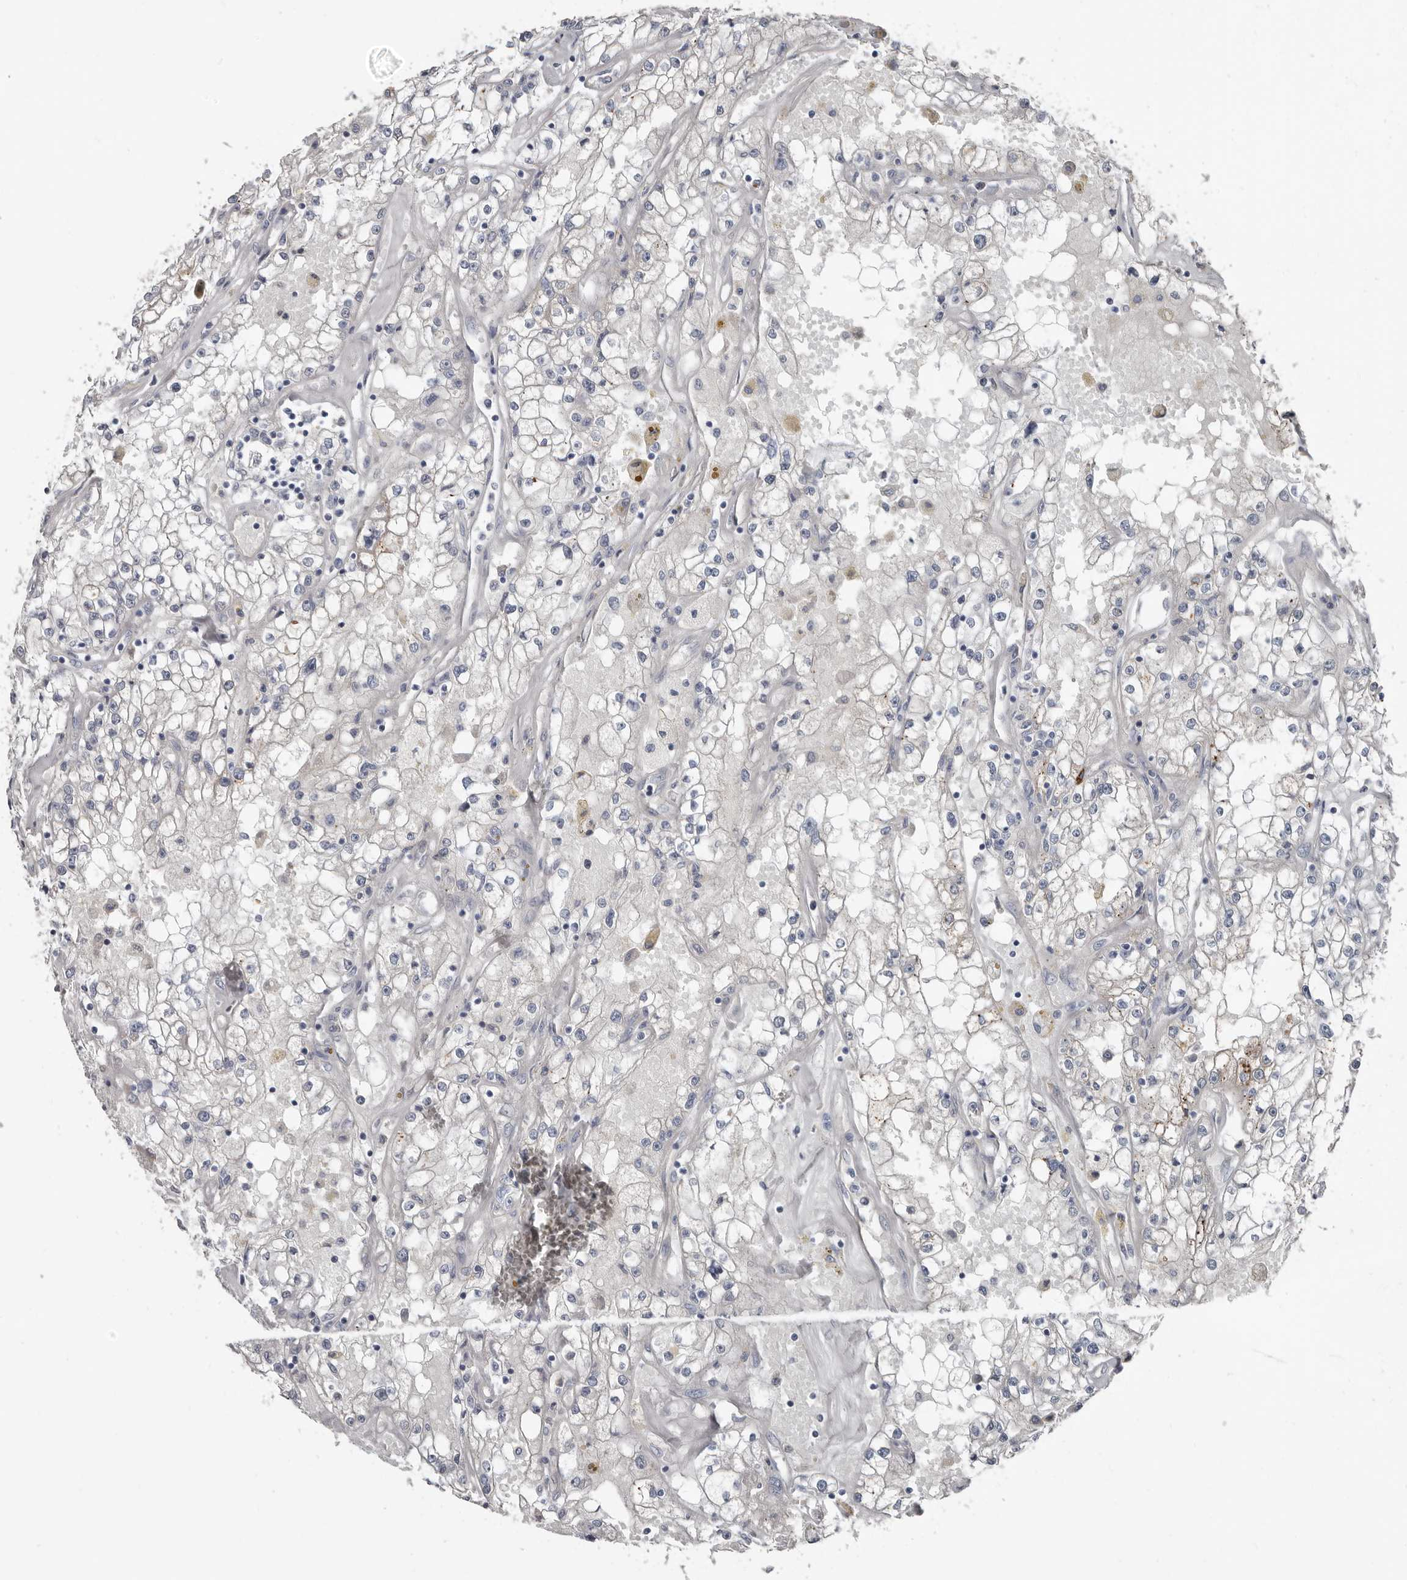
{"staining": {"intensity": "negative", "quantity": "none", "location": "none"}, "tissue": "renal cancer", "cell_type": "Tumor cells", "image_type": "cancer", "snomed": [{"axis": "morphology", "description": "Adenocarcinoma, NOS"}, {"axis": "topography", "description": "Kidney"}], "caption": "Human renal adenocarcinoma stained for a protein using IHC reveals no positivity in tumor cells.", "gene": "ZNF114", "patient": {"sex": "male", "age": 56}}